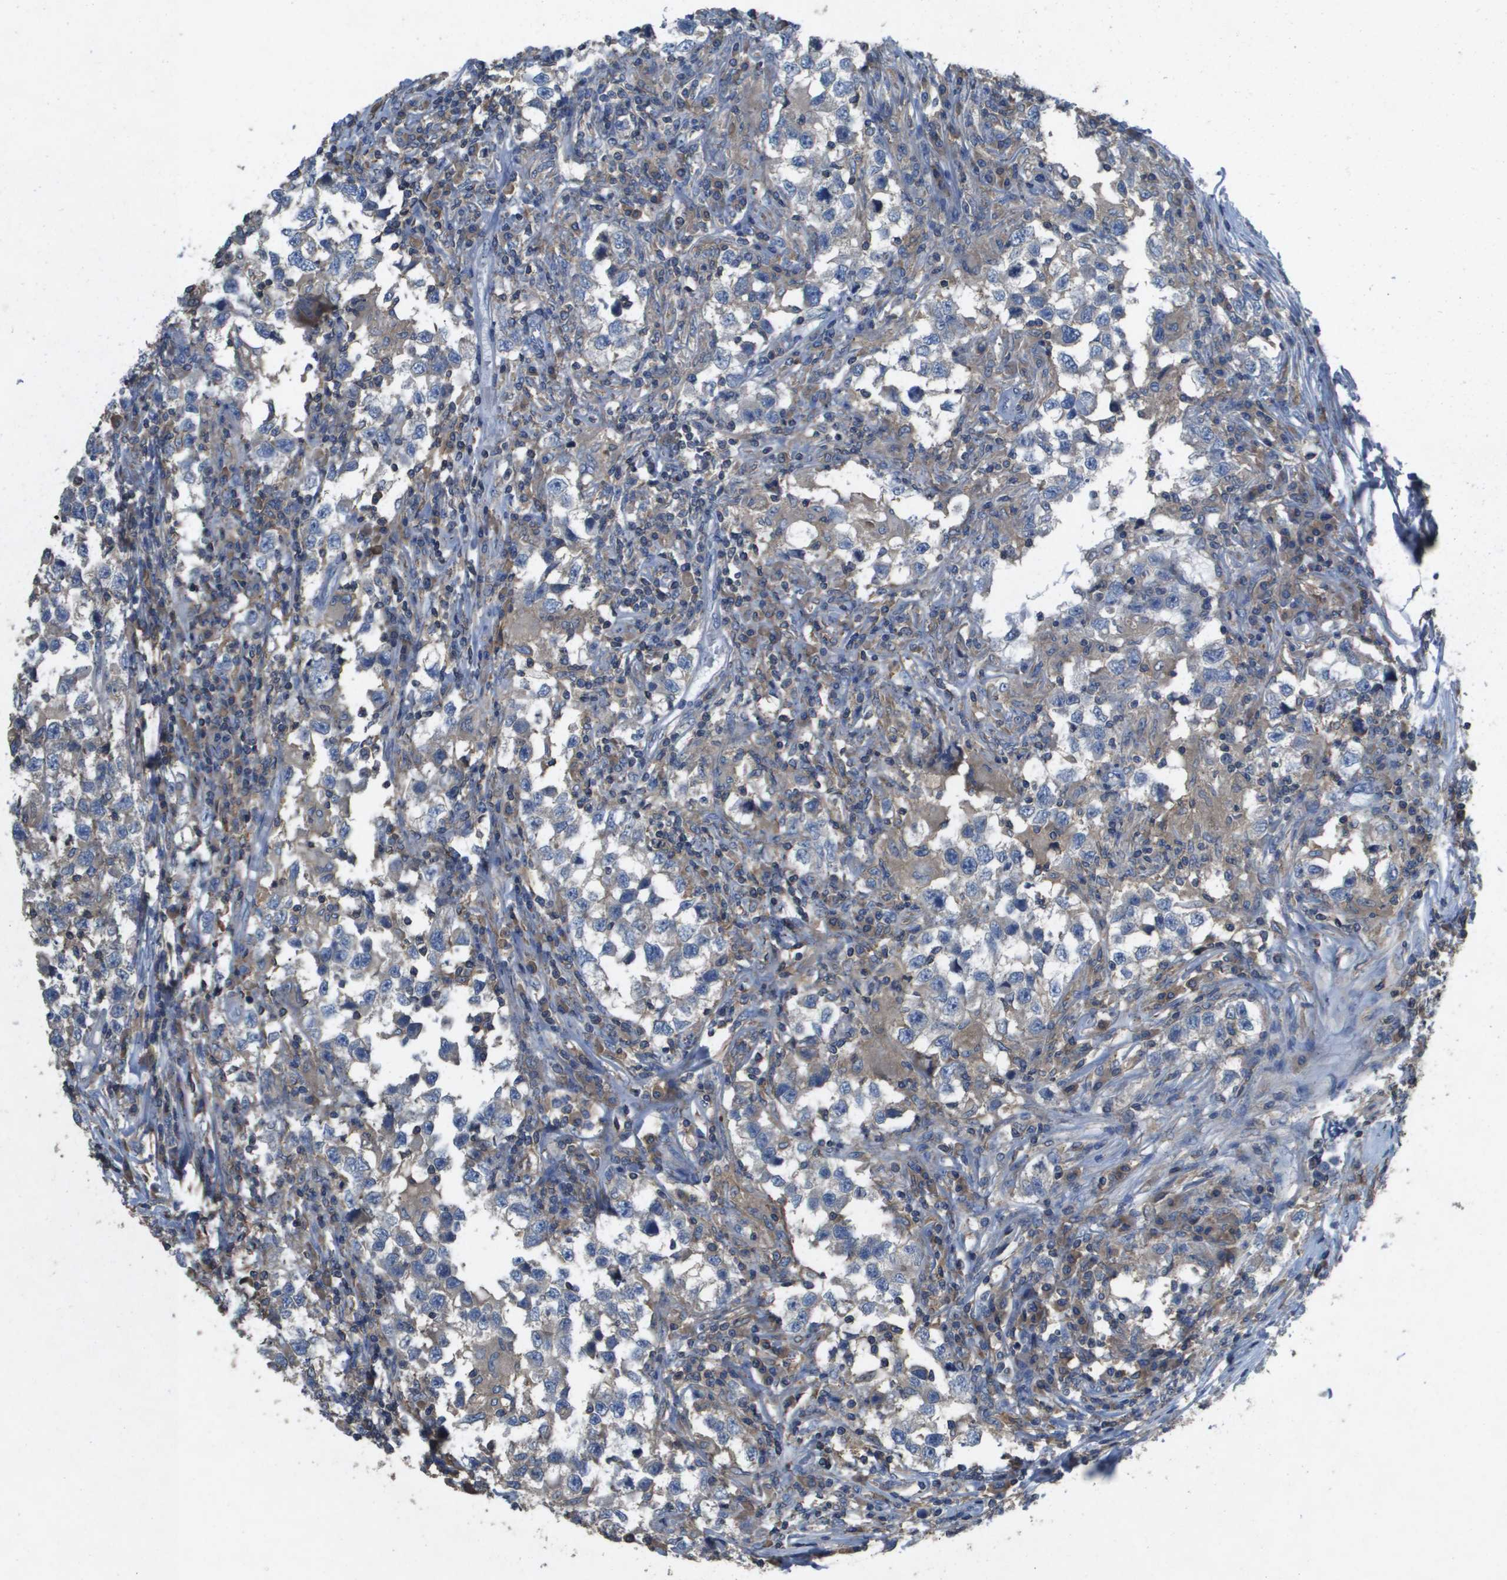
{"staining": {"intensity": "negative", "quantity": "none", "location": "none"}, "tissue": "testis cancer", "cell_type": "Tumor cells", "image_type": "cancer", "snomed": [{"axis": "morphology", "description": "Carcinoma, Embryonal, NOS"}, {"axis": "topography", "description": "Testis"}], "caption": "An IHC image of testis cancer (embryonal carcinoma) is shown. There is no staining in tumor cells of testis cancer (embryonal carcinoma). (Stains: DAB (3,3'-diaminobenzidine) immunohistochemistry with hematoxylin counter stain, Microscopy: brightfield microscopy at high magnification).", "gene": "CLCA4", "patient": {"sex": "male", "age": 21}}